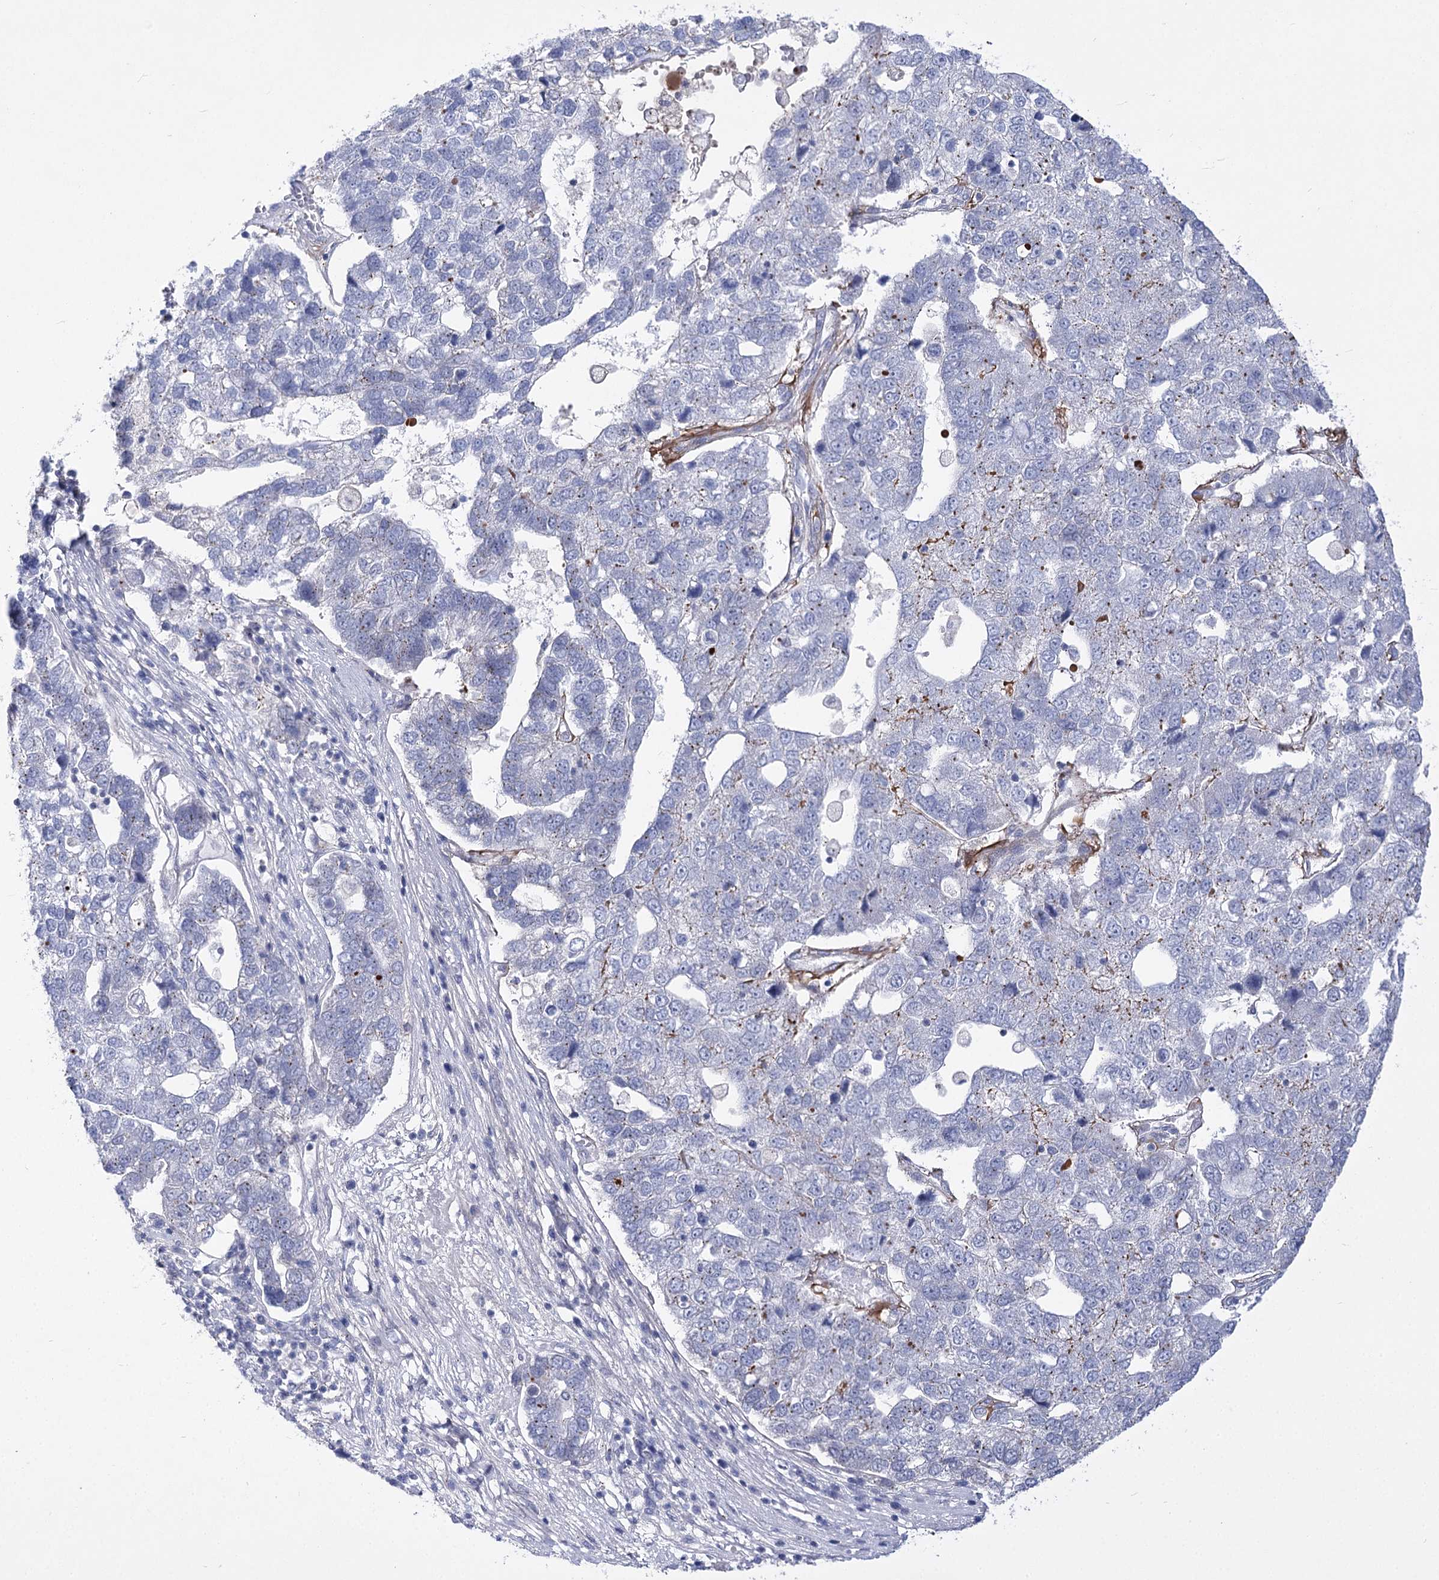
{"staining": {"intensity": "negative", "quantity": "none", "location": "none"}, "tissue": "pancreatic cancer", "cell_type": "Tumor cells", "image_type": "cancer", "snomed": [{"axis": "morphology", "description": "Adenocarcinoma, NOS"}, {"axis": "topography", "description": "Pancreas"}], "caption": "An immunohistochemistry micrograph of adenocarcinoma (pancreatic) is shown. There is no staining in tumor cells of adenocarcinoma (pancreatic).", "gene": "ATP10B", "patient": {"sex": "female", "age": 61}}